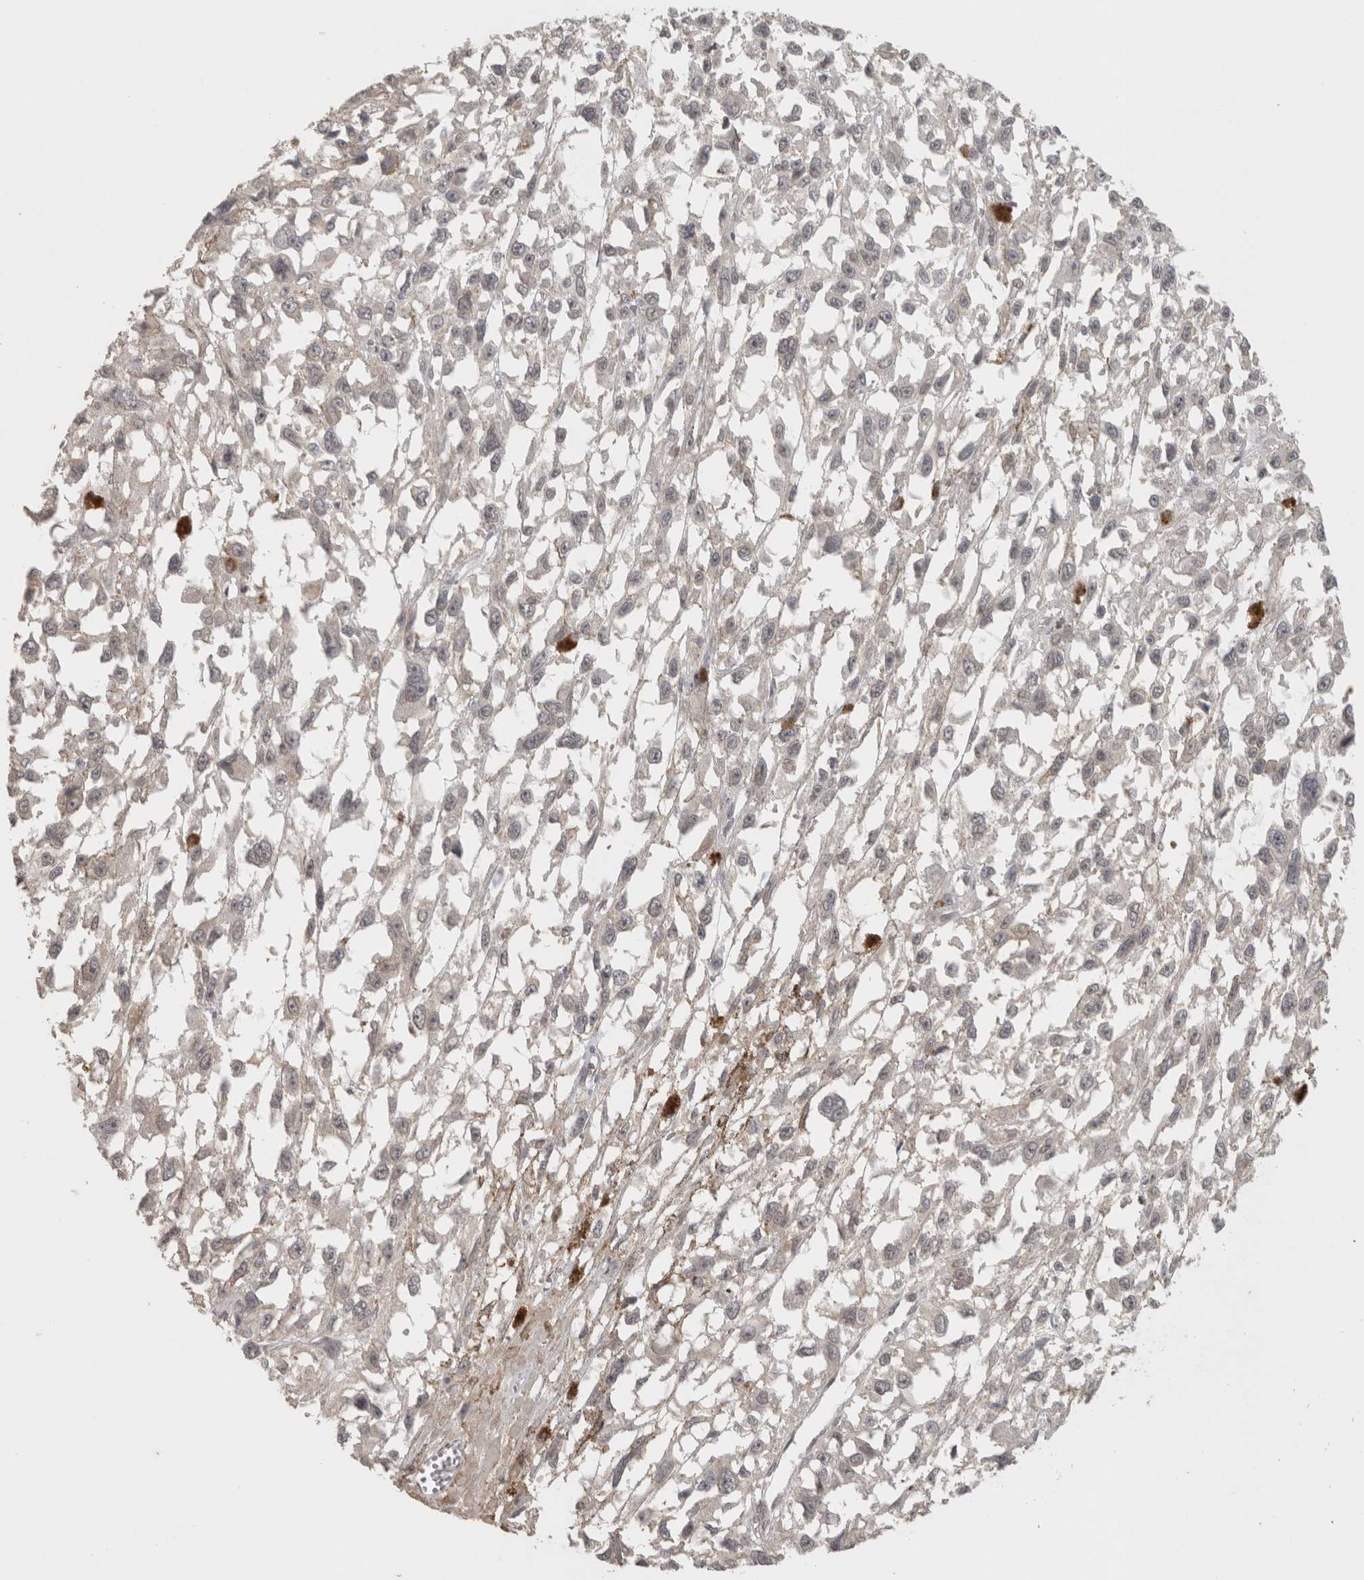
{"staining": {"intensity": "negative", "quantity": "none", "location": "none"}, "tissue": "melanoma", "cell_type": "Tumor cells", "image_type": "cancer", "snomed": [{"axis": "morphology", "description": "Malignant melanoma, Metastatic site"}, {"axis": "topography", "description": "Lymph node"}], "caption": "This is an immunohistochemistry (IHC) photomicrograph of human melanoma. There is no staining in tumor cells.", "gene": "HAVCR2", "patient": {"sex": "male", "age": 59}}